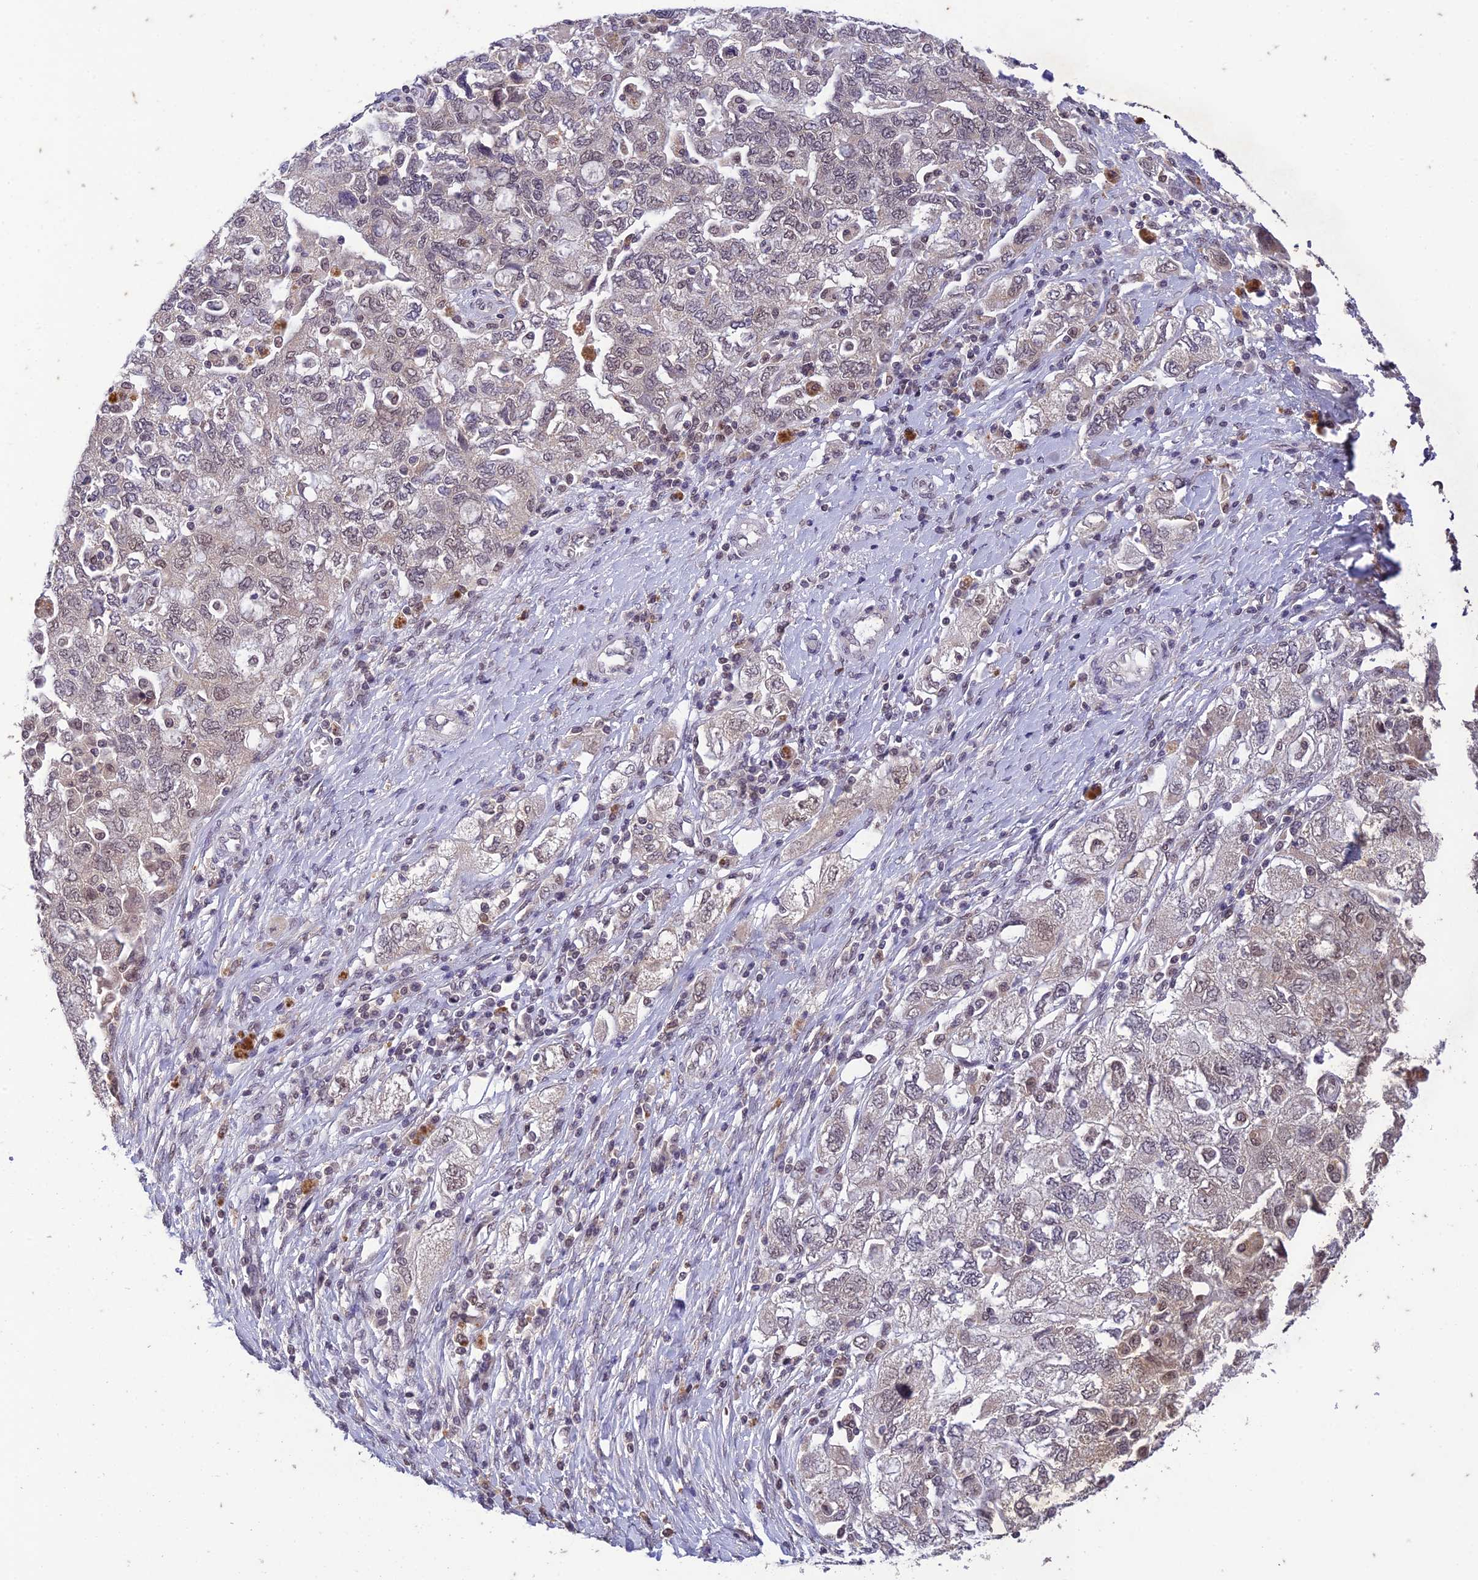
{"staining": {"intensity": "weak", "quantity": "<25%", "location": "nuclear"}, "tissue": "ovarian cancer", "cell_type": "Tumor cells", "image_type": "cancer", "snomed": [{"axis": "morphology", "description": "Carcinoma, NOS"}, {"axis": "morphology", "description": "Cystadenocarcinoma, serous, NOS"}, {"axis": "topography", "description": "Ovary"}], "caption": "High power microscopy photomicrograph of an immunohistochemistry (IHC) photomicrograph of ovarian cancer, revealing no significant staining in tumor cells.", "gene": "POP4", "patient": {"sex": "female", "age": 69}}